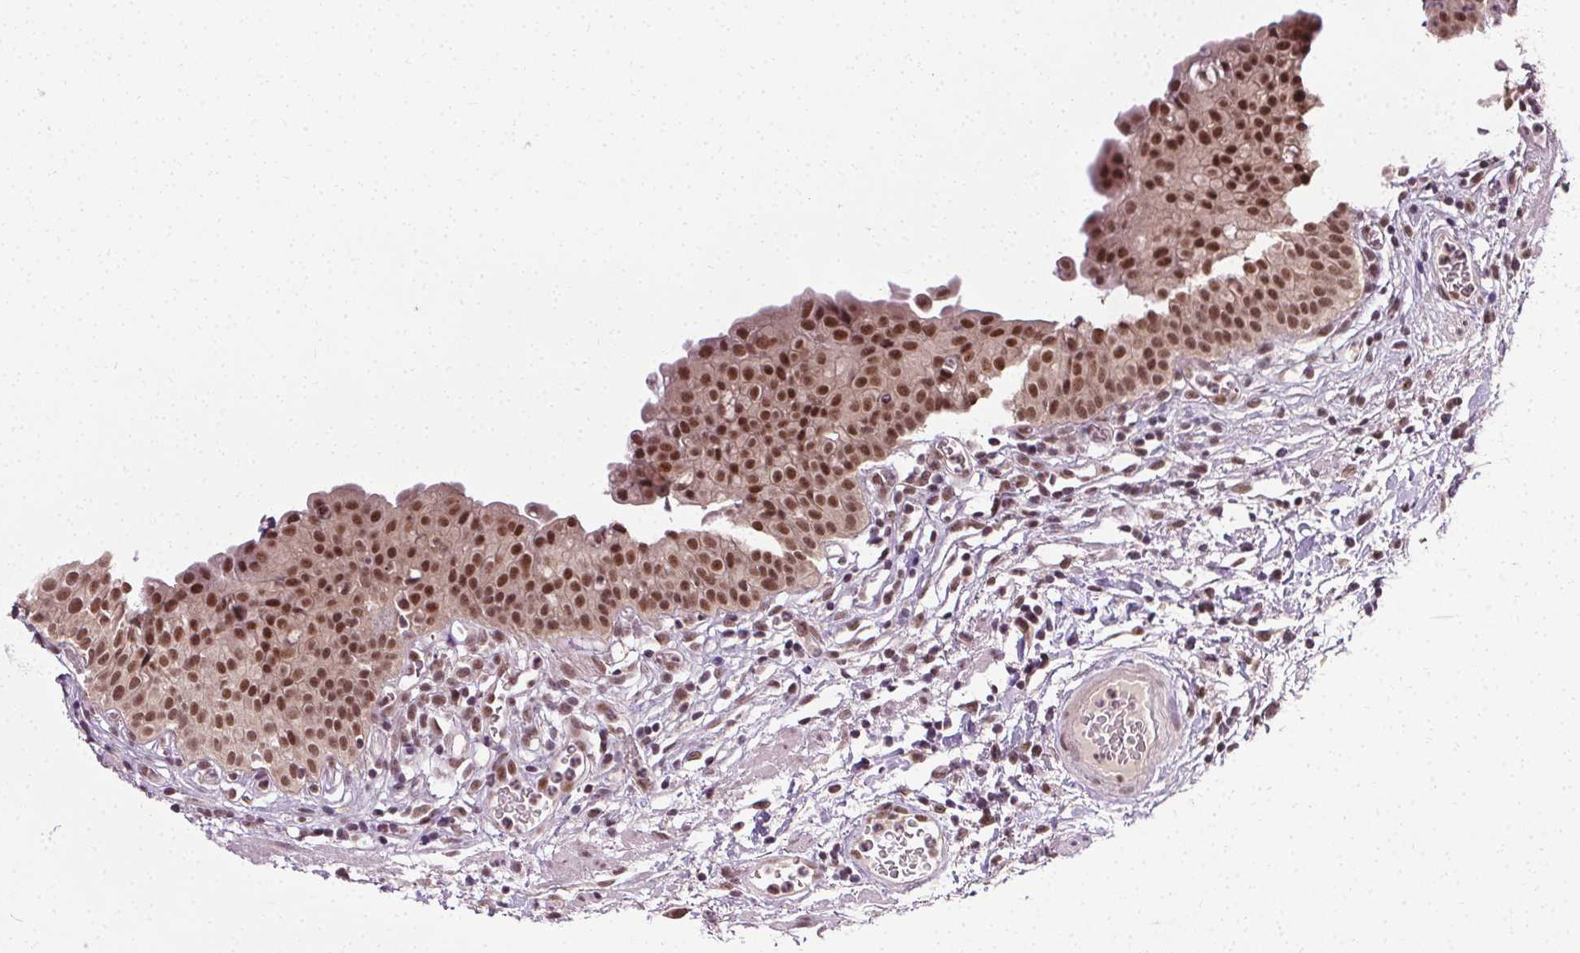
{"staining": {"intensity": "moderate", "quantity": ">75%", "location": "nuclear"}, "tissue": "urinary bladder", "cell_type": "Urothelial cells", "image_type": "normal", "snomed": [{"axis": "morphology", "description": "Normal tissue, NOS"}, {"axis": "morphology", "description": "Inflammation, NOS"}, {"axis": "topography", "description": "Urinary bladder"}], "caption": "Urinary bladder stained for a protein (brown) demonstrates moderate nuclear positive staining in approximately >75% of urothelial cells.", "gene": "MED6", "patient": {"sex": "male", "age": 57}}